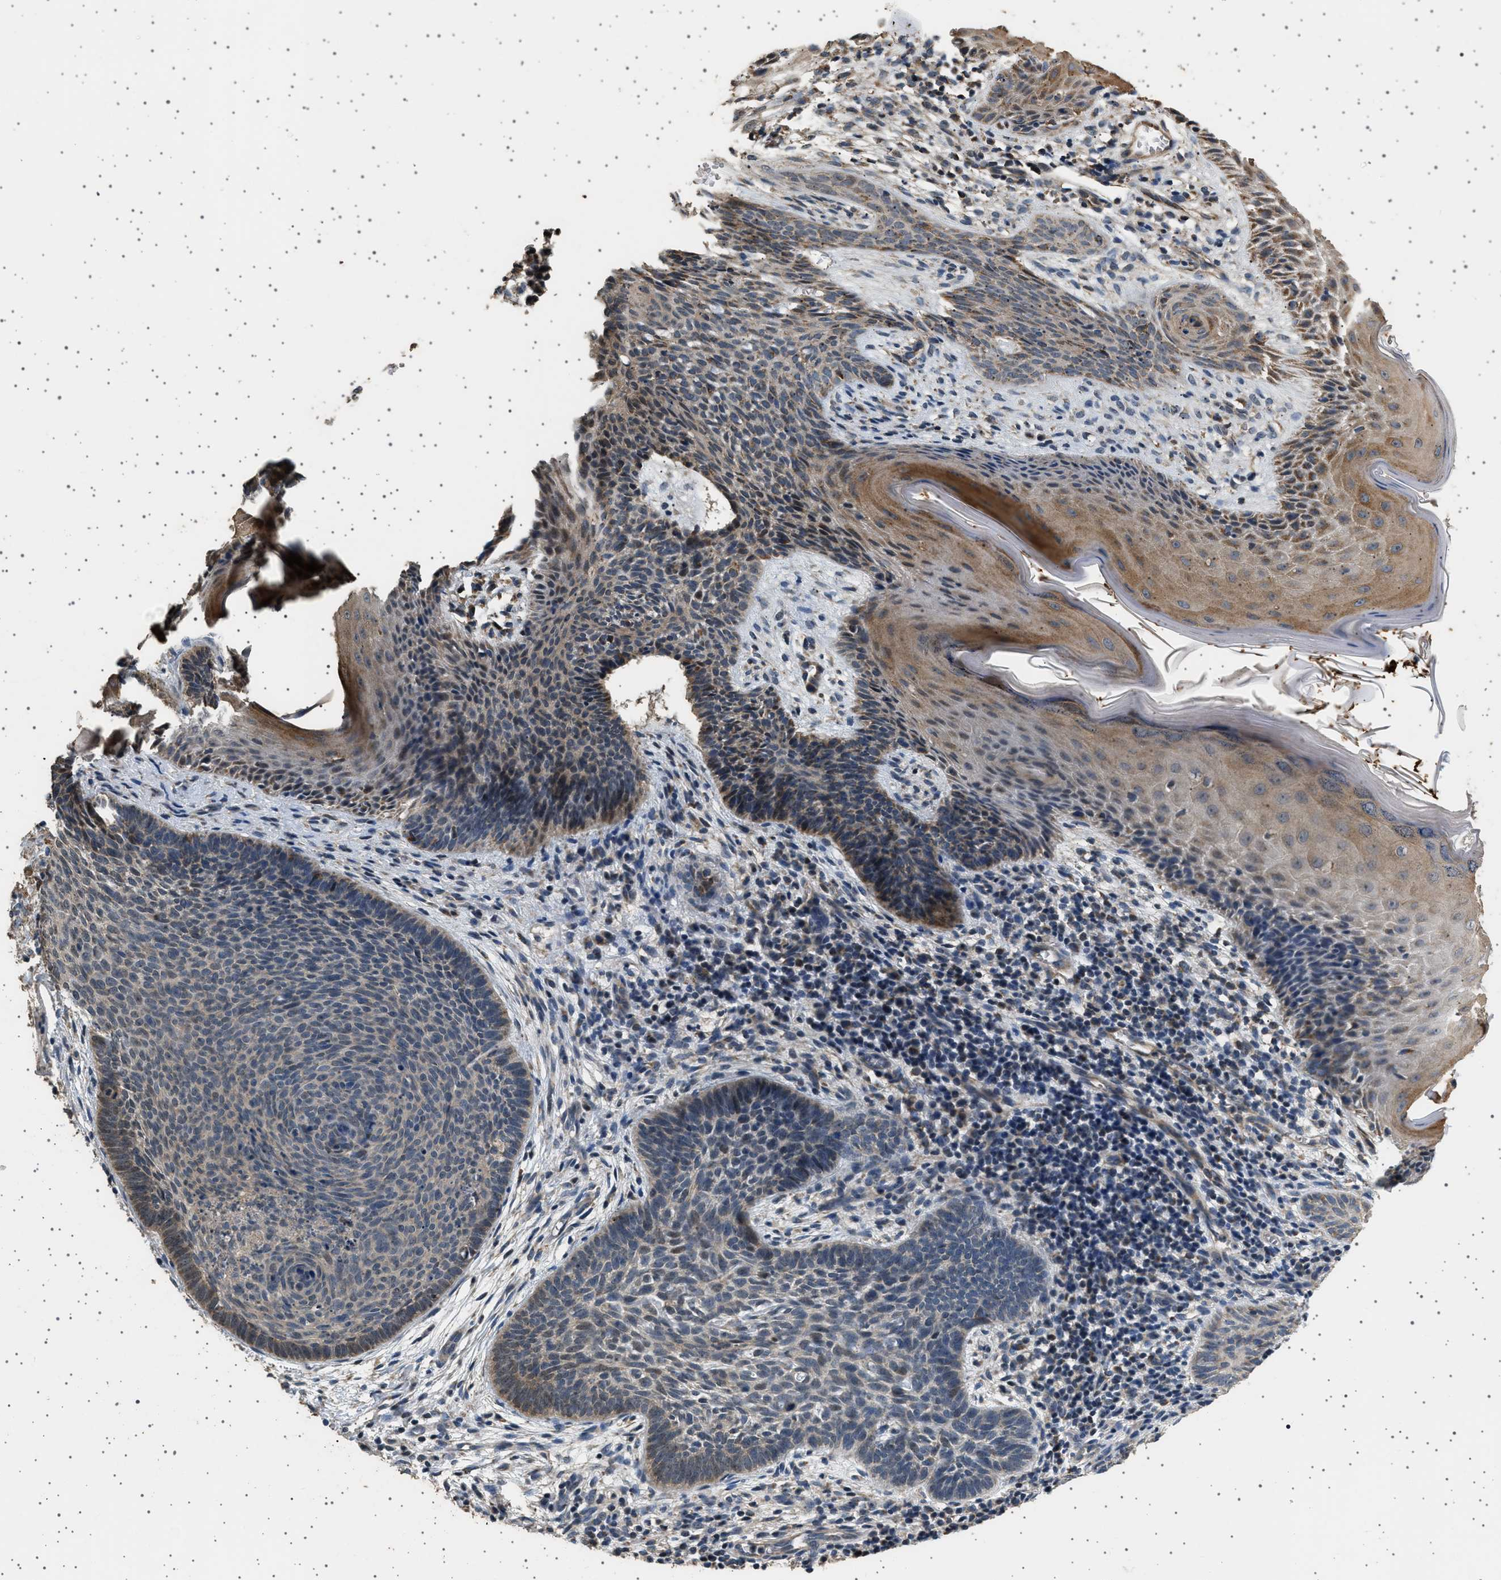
{"staining": {"intensity": "weak", "quantity": "25%-75%", "location": "cytoplasmic/membranous"}, "tissue": "skin cancer", "cell_type": "Tumor cells", "image_type": "cancer", "snomed": [{"axis": "morphology", "description": "Basal cell carcinoma"}, {"axis": "topography", "description": "Skin"}], "caption": "A brown stain shows weak cytoplasmic/membranous positivity of a protein in skin basal cell carcinoma tumor cells.", "gene": "KCNA4", "patient": {"sex": "male", "age": 60}}